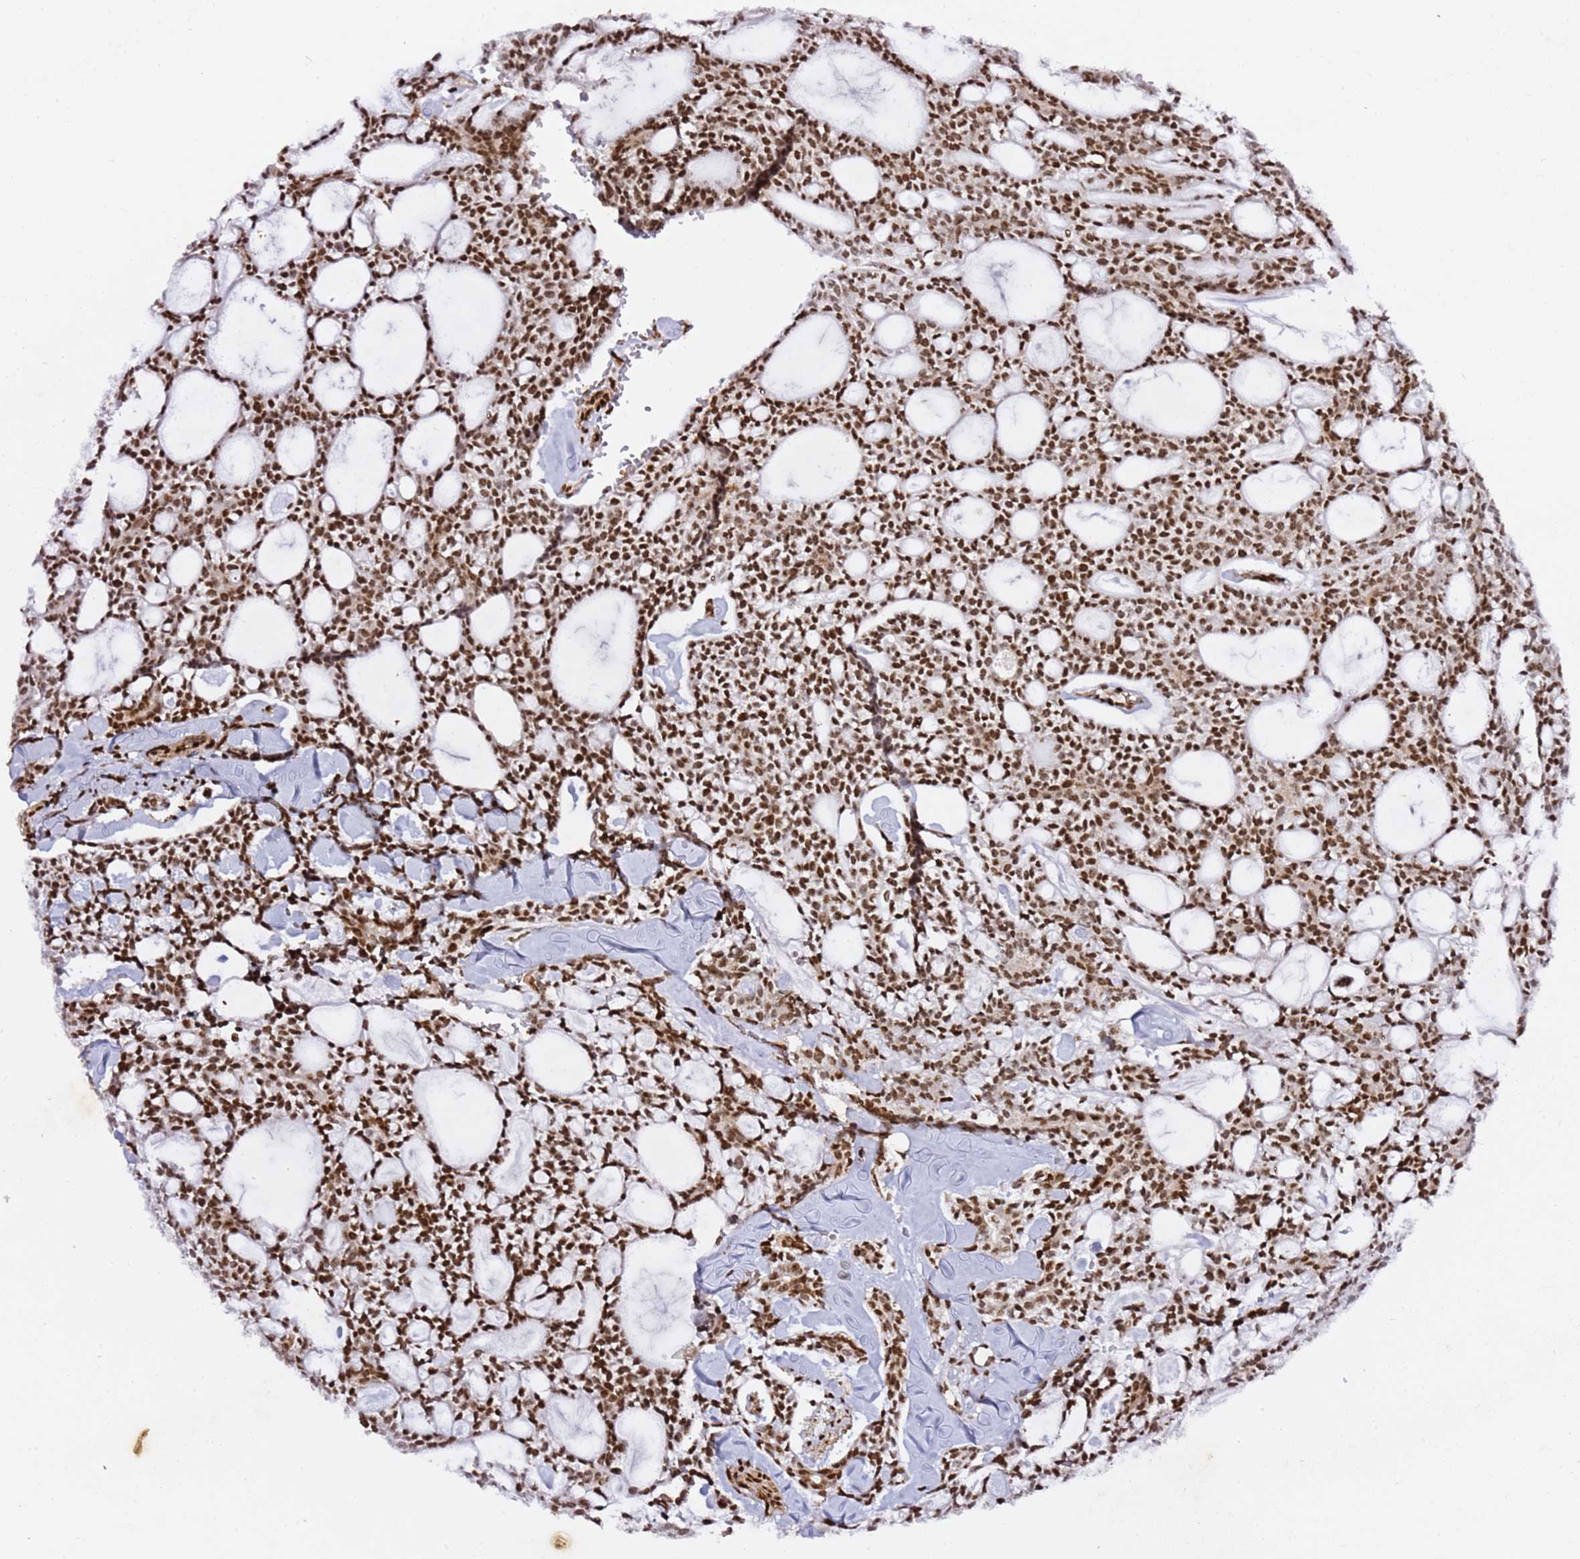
{"staining": {"intensity": "strong", "quantity": ">75%", "location": "nuclear"}, "tissue": "head and neck cancer", "cell_type": "Tumor cells", "image_type": "cancer", "snomed": [{"axis": "morphology", "description": "Adenocarcinoma, NOS"}, {"axis": "topography", "description": "Salivary gland"}, {"axis": "topography", "description": "Head-Neck"}], "caption": "High-magnification brightfield microscopy of adenocarcinoma (head and neck) stained with DAB (brown) and counterstained with hematoxylin (blue). tumor cells exhibit strong nuclear positivity is present in approximately>75% of cells.", "gene": "GBP2", "patient": {"sex": "male", "age": 55}}